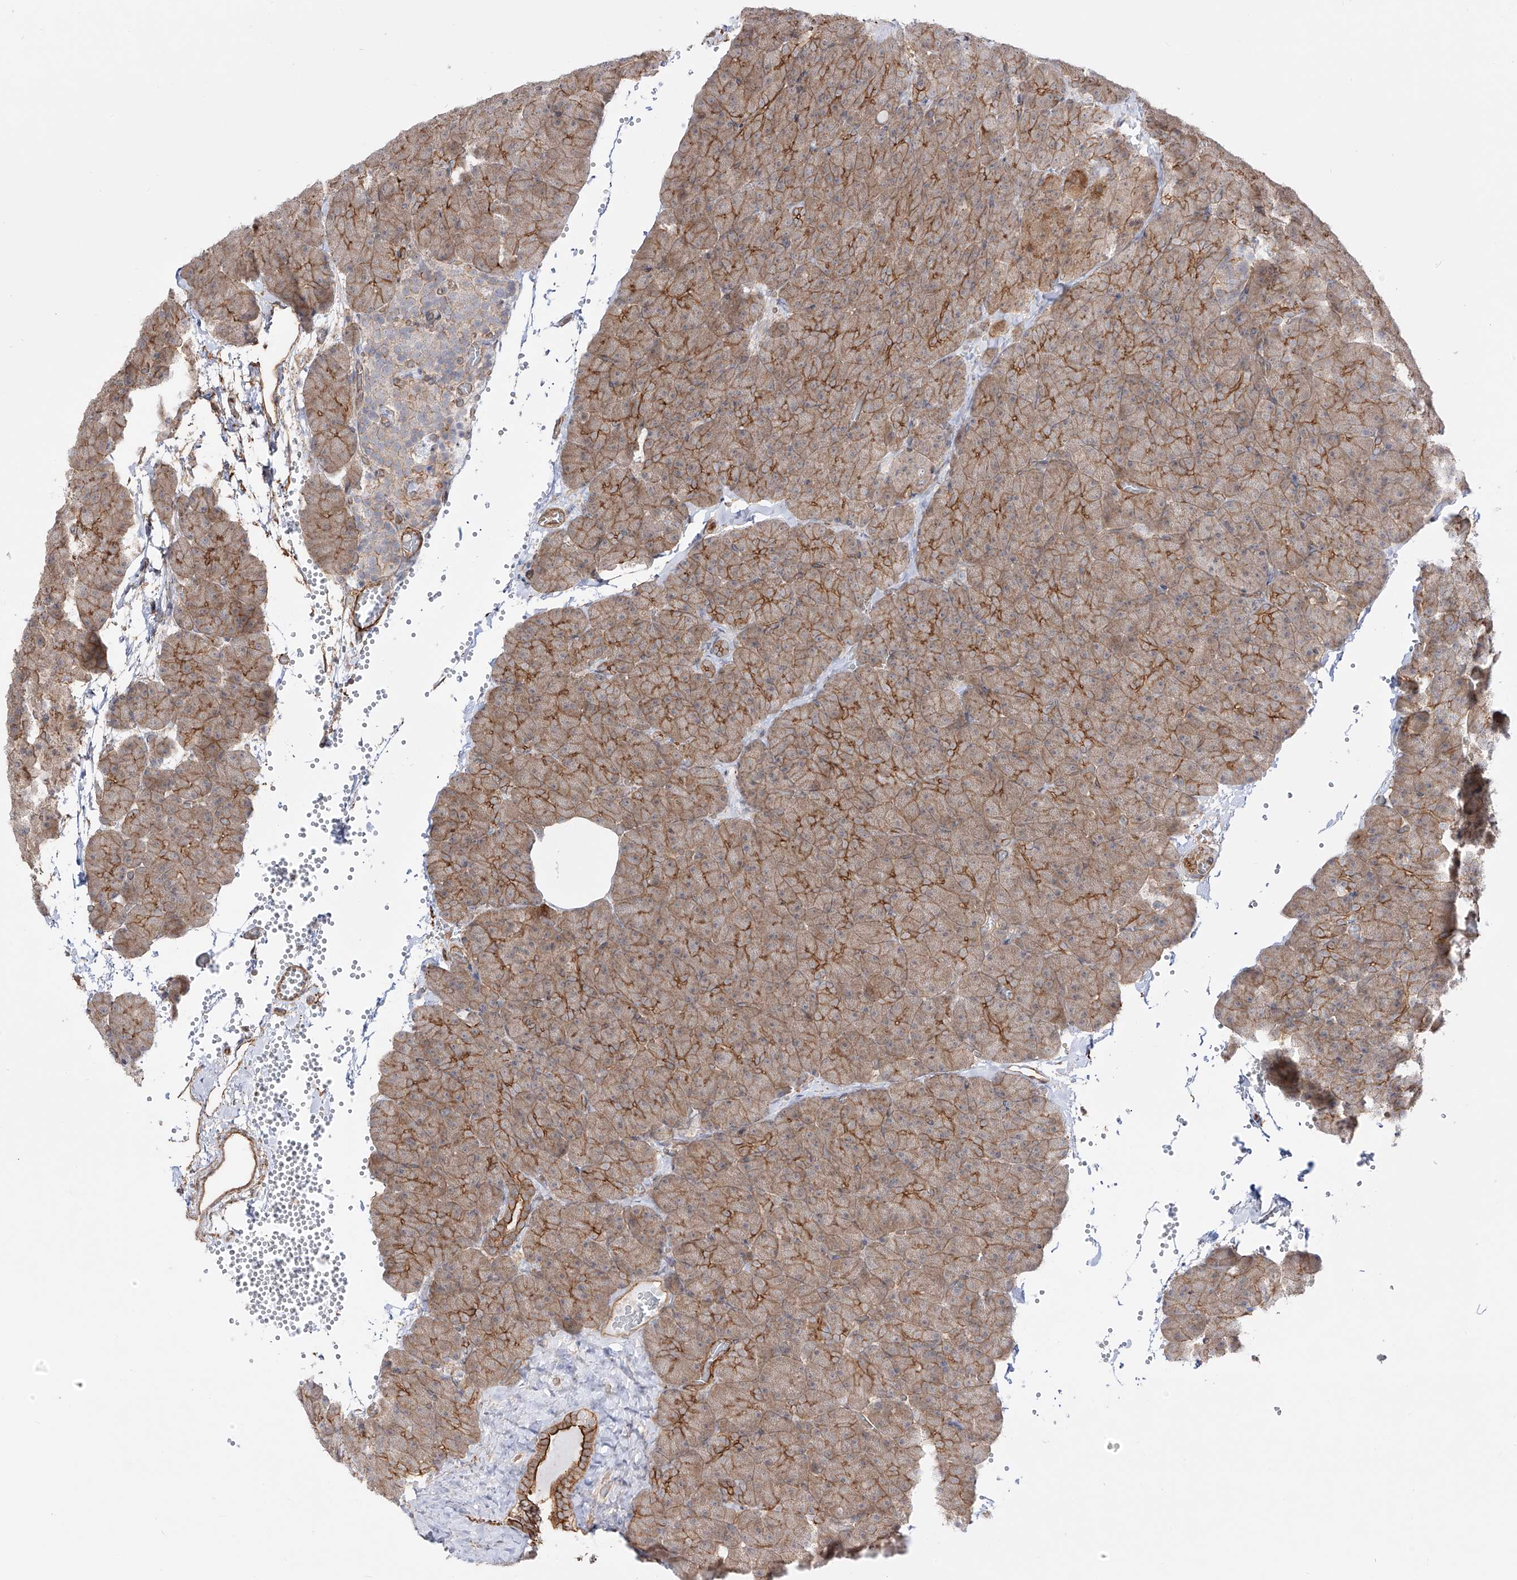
{"staining": {"intensity": "moderate", "quantity": "25%-75%", "location": "cytoplasmic/membranous"}, "tissue": "pancreas", "cell_type": "Exocrine glandular cells", "image_type": "normal", "snomed": [{"axis": "morphology", "description": "Normal tissue, NOS"}, {"axis": "morphology", "description": "Carcinoid, malignant, NOS"}, {"axis": "topography", "description": "Pancreas"}], "caption": "IHC photomicrograph of benign human pancreas stained for a protein (brown), which shows medium levels of moderate cytoplasmic/membranous expression in about 25%-75% of exocrine glandular cells.", "gene": "ZNF180", "patient": {"sex": "female", "age": 35}}